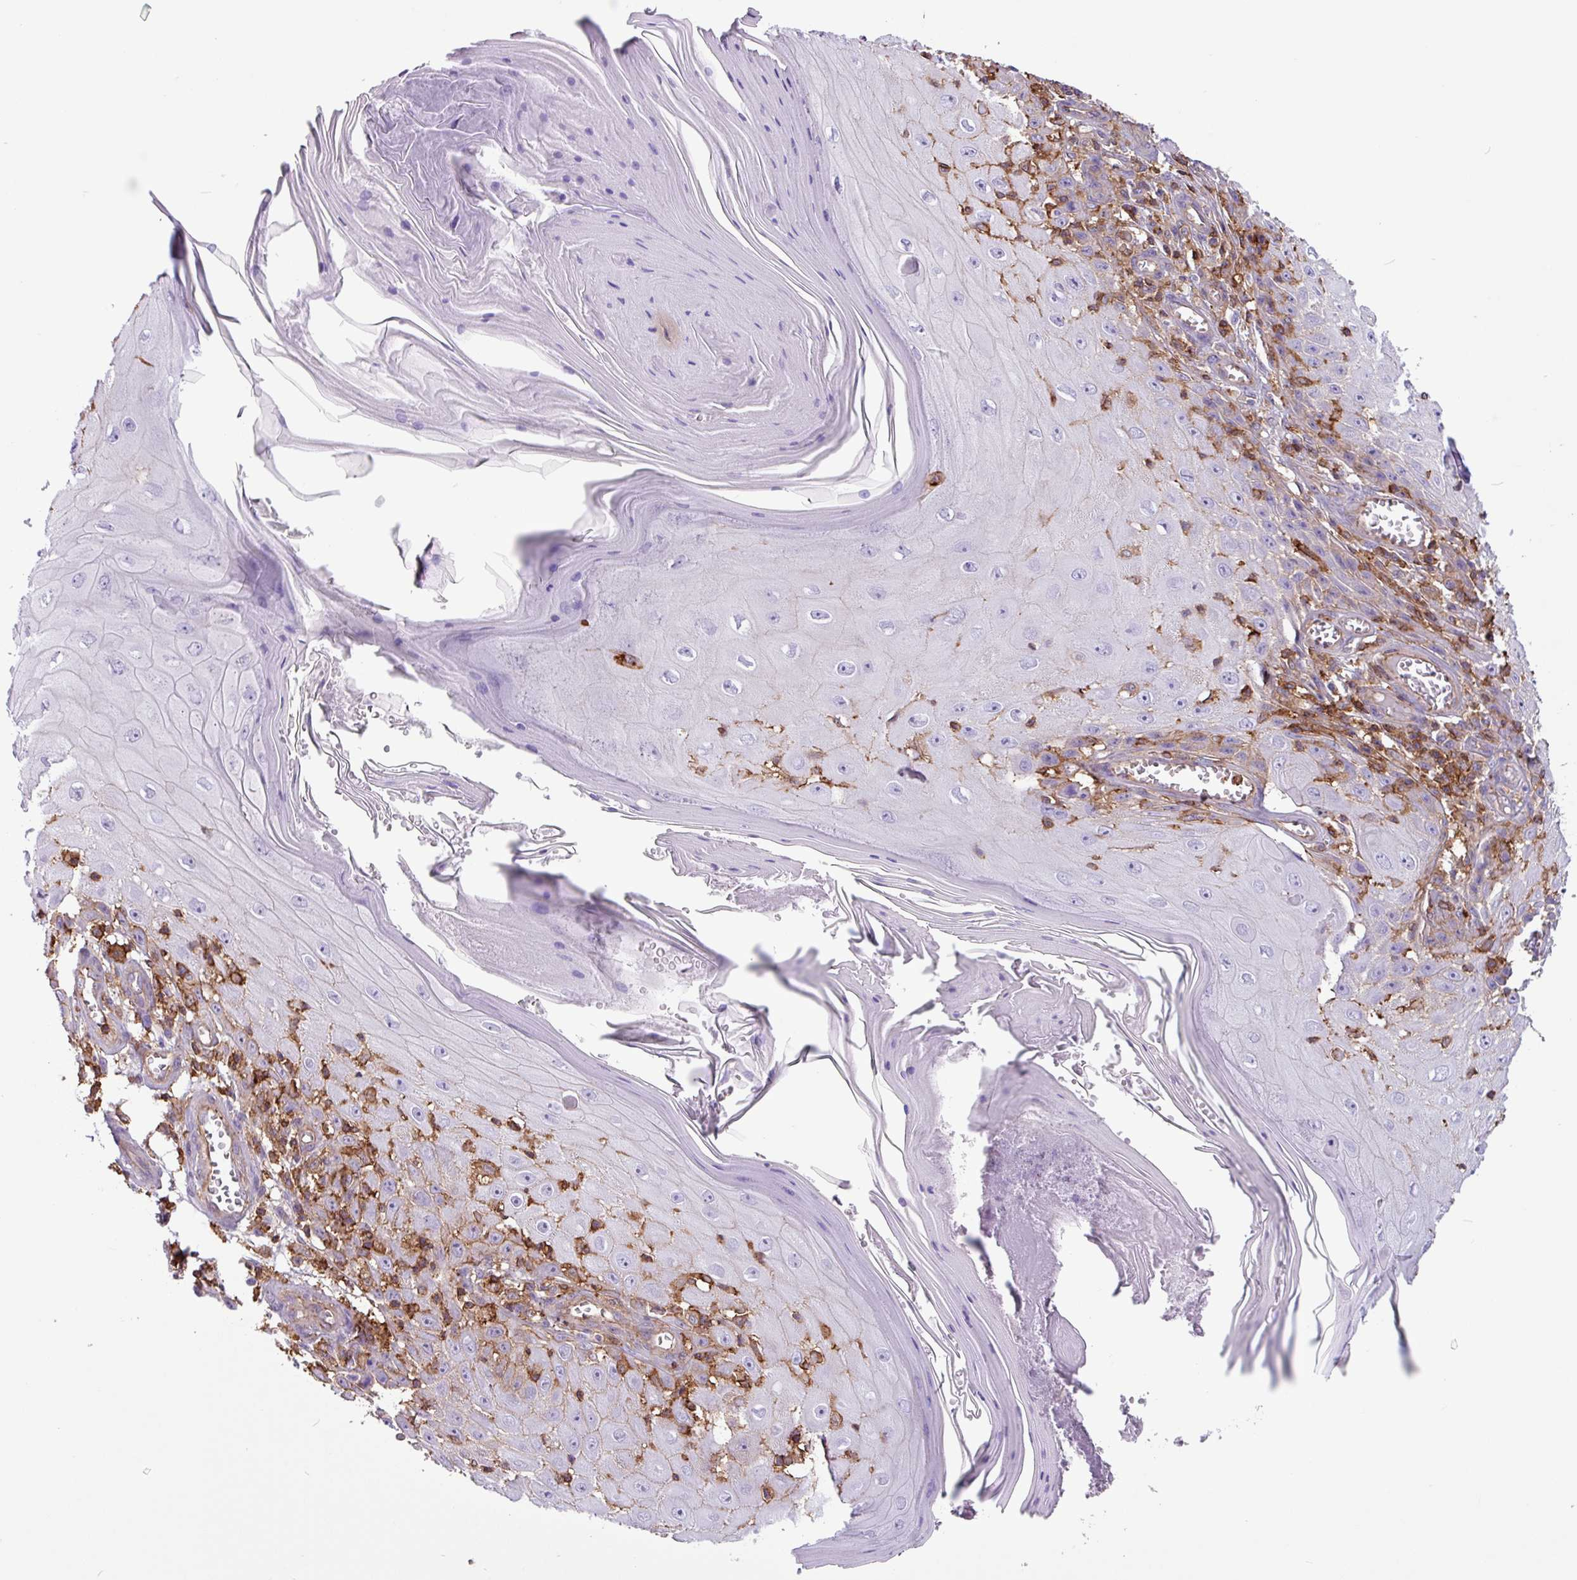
{"staining": {"intensity": "negative", "quantity": "none", "location": "none"}, "tissue": "skin cancer", "cell_type": "Tumor cells", "image_type": "cancer", "snomed": [{"axis": "morphology", "description": "Squamous cell carcinoma, NOS"}, {"axis": "topography", "description": "Skin"}], "caption": "Protein analysis of skin cancer exhibits no significant staining in tumor cells. (Immunohistochemistry (ihc), brightfield microscopy, high magnification).", "gene": "PPP1R18", "patient": {"sex": "female", "age": 73}}